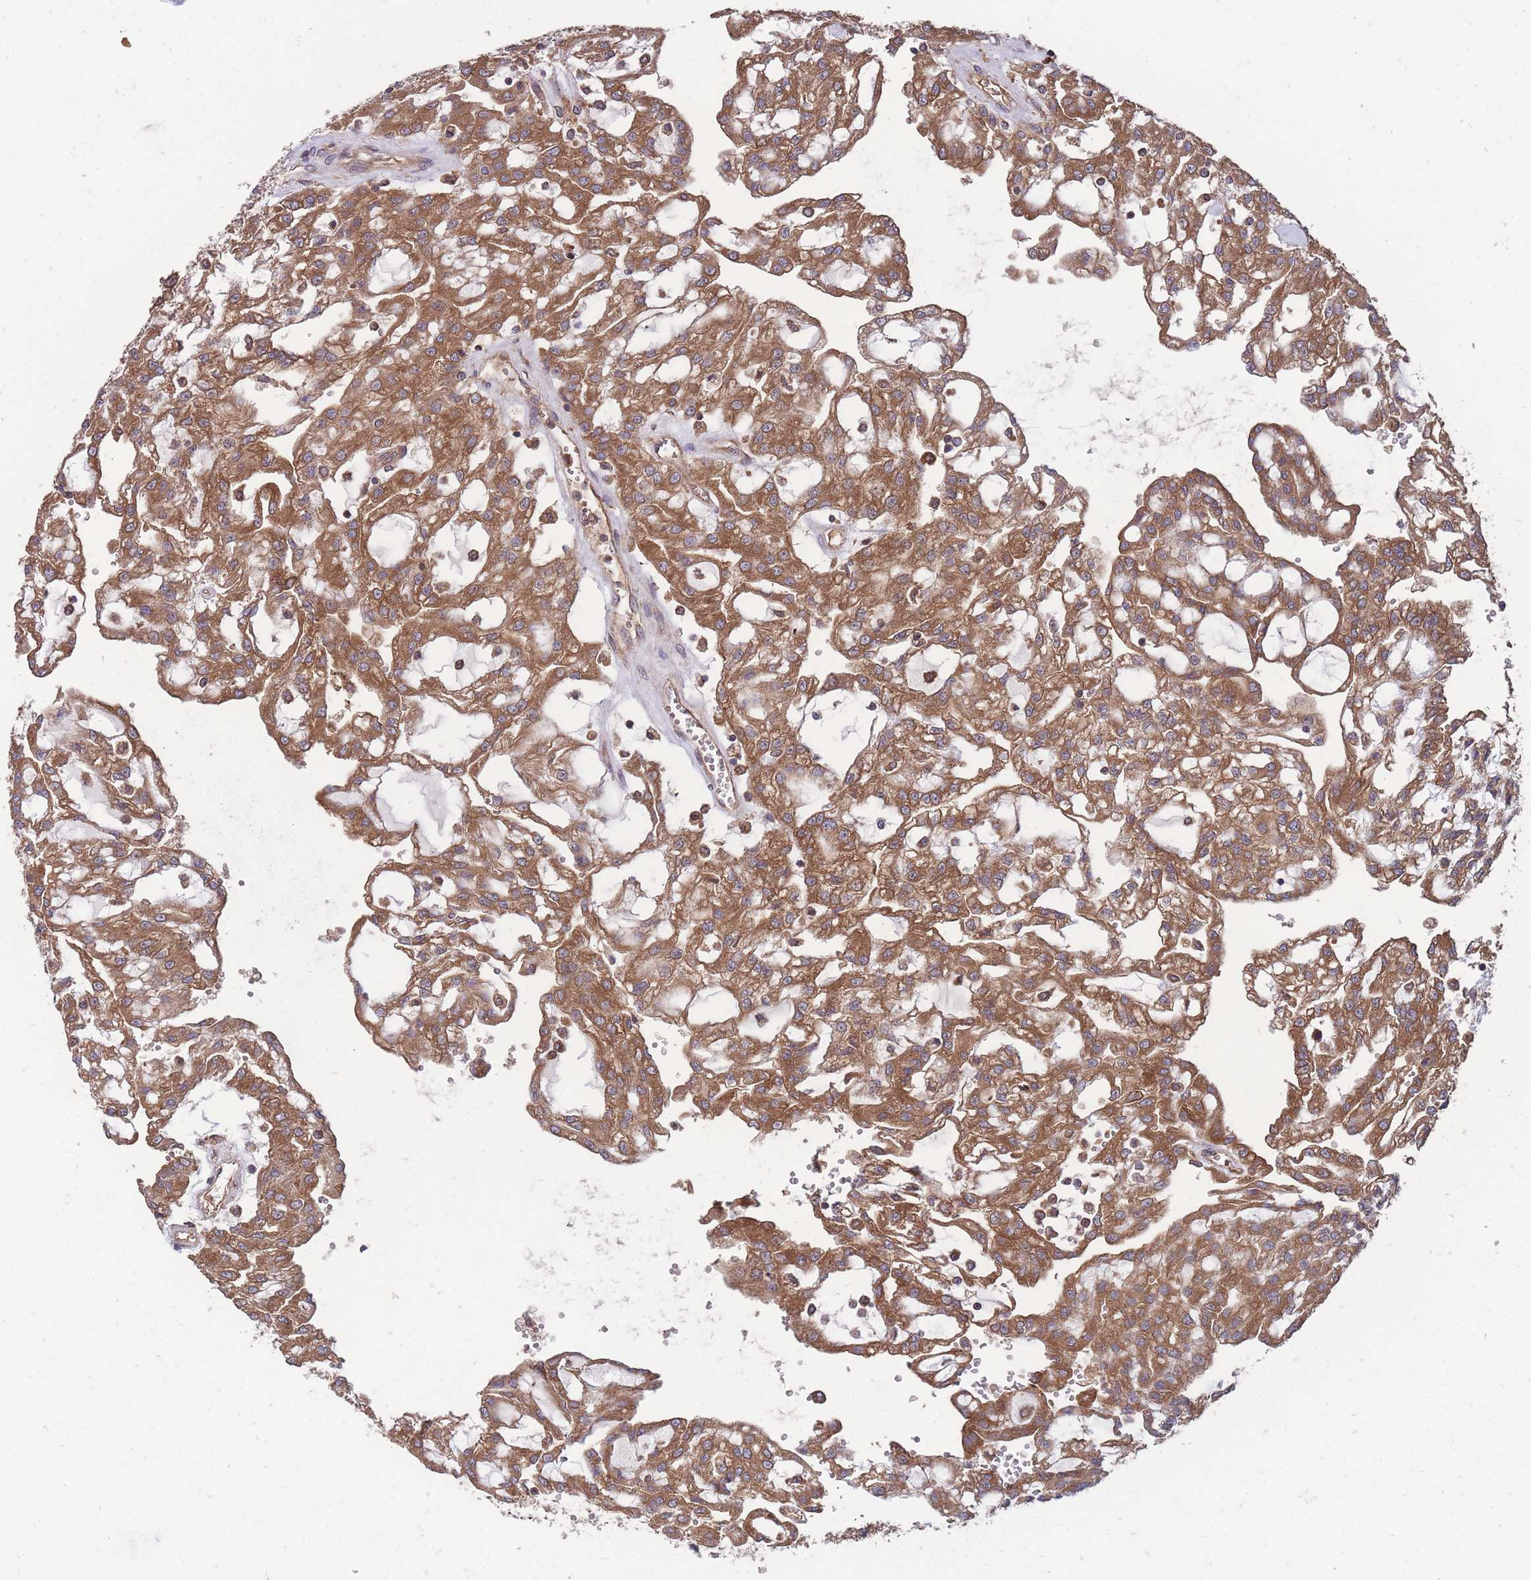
{"staining": {"intensity": "moderate", "quantity": ">75%", "location": "cytoplasmic/membranous"}, "tissue": "renal cancer", "cell_type": "Tumor cells", "image_type": "cancer", "snomed": [{"axis": "morphology", "description": "Adenocarcinoma, NOS"}, {"axis": "topography", "description": "Kidney"}], "caption": "Protein staining of renal cancer tissue shows moderate cytoplasmic/membranous expression in approximately >75% of tumor cells. The protein of interest is shown in brown color, while the nuclei are stained blue.", "gene": "ZPR1", "patient": {"sex": "male", "age": 63}}